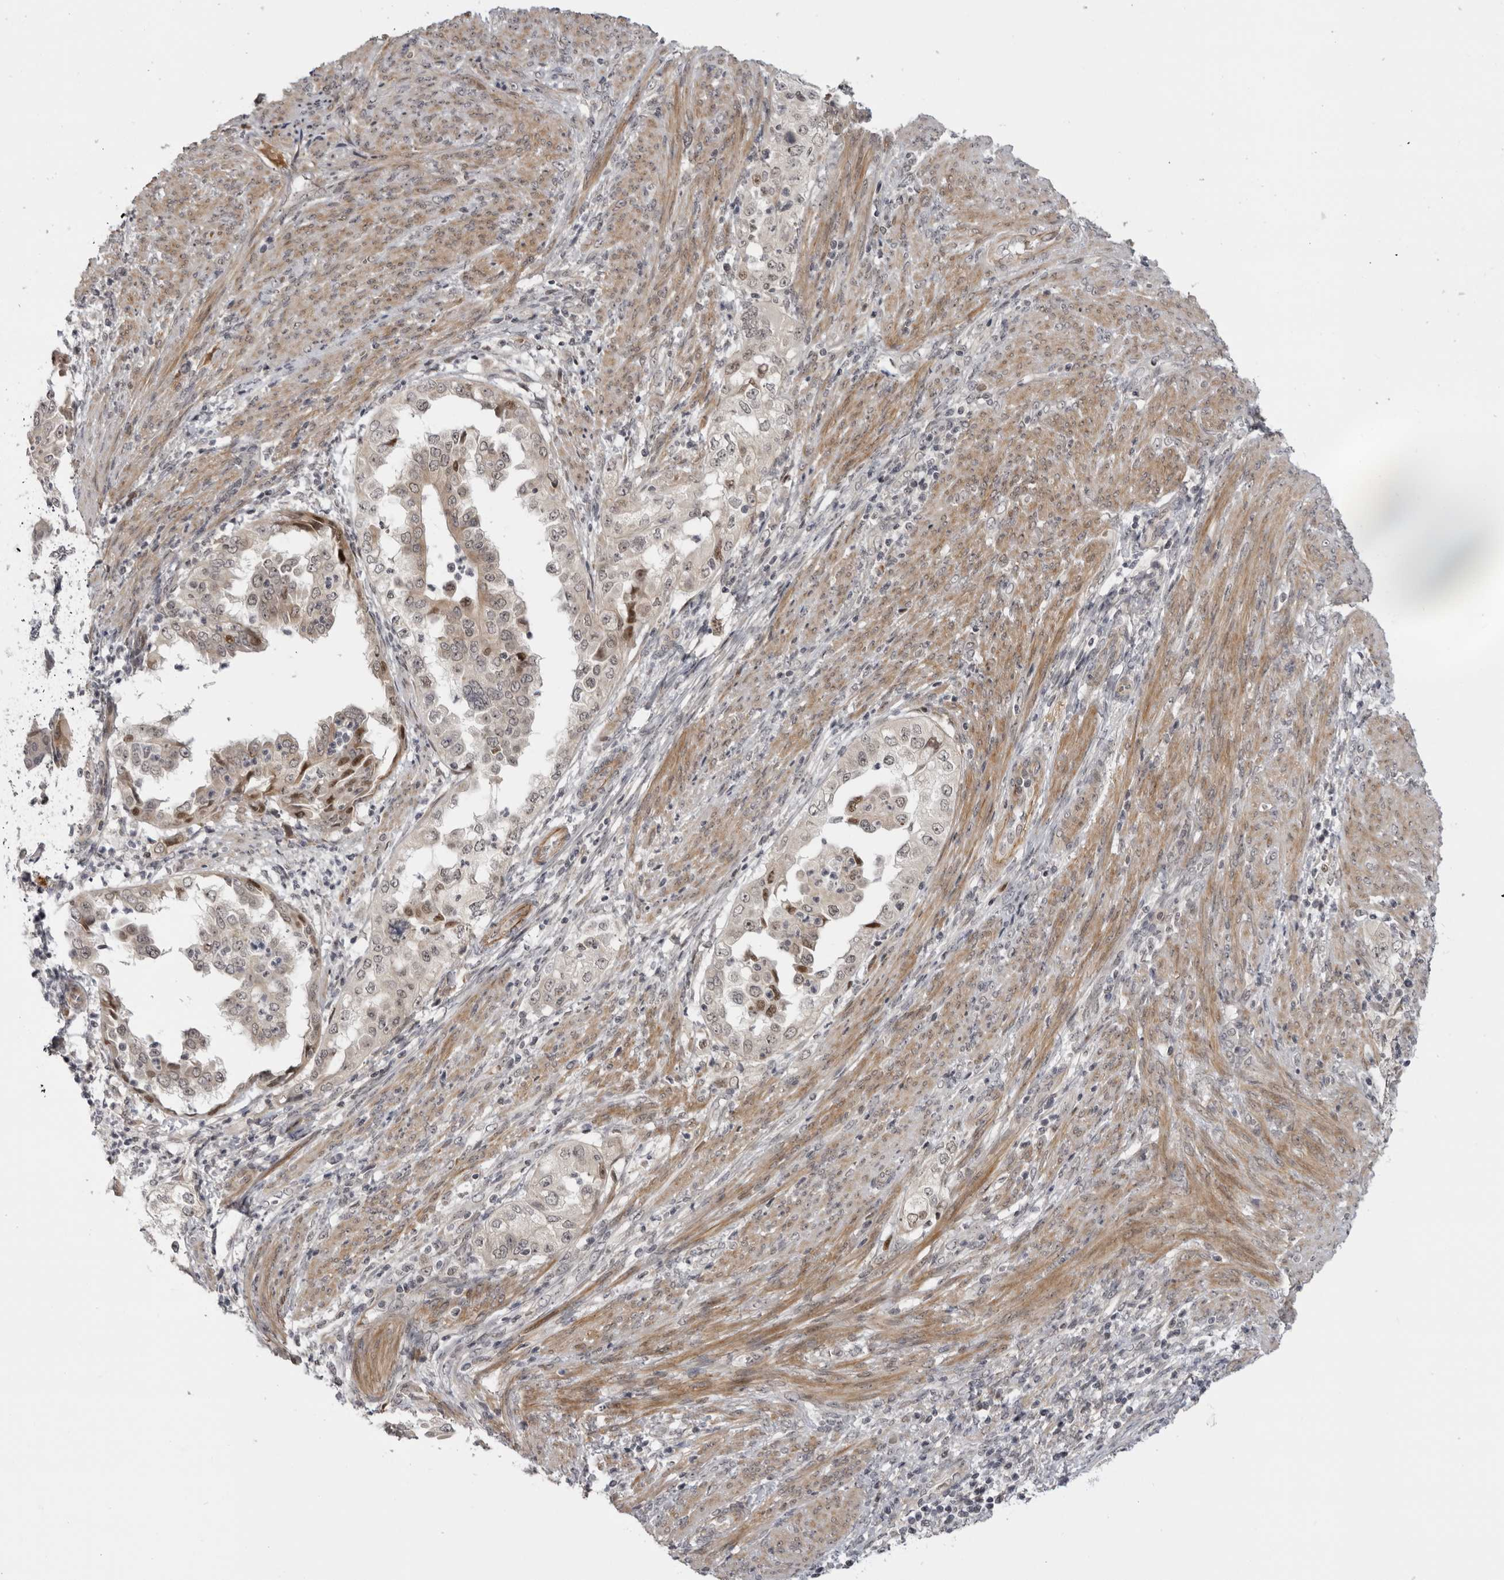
{"staining": {"intensity": "moderate", "quantity": ">75%", "location": "nuclear"}, "tissue": "endometrial cancer", "cell_type": "Tumor cells", "image_type": "cancer", "snomed": [{"axis": "morphology", "description": "Adenocarcinoma, NOS"}, {"axis": "topography", "description": "Endometrium"}], "caption": "Tumor cells show medium levels of moderate nuclear expression in about >75% of cells in endometrial cancer (adenocarcinoma).", "gene": "ALPK2", "patient": {"sex": "female", "age": 85}}